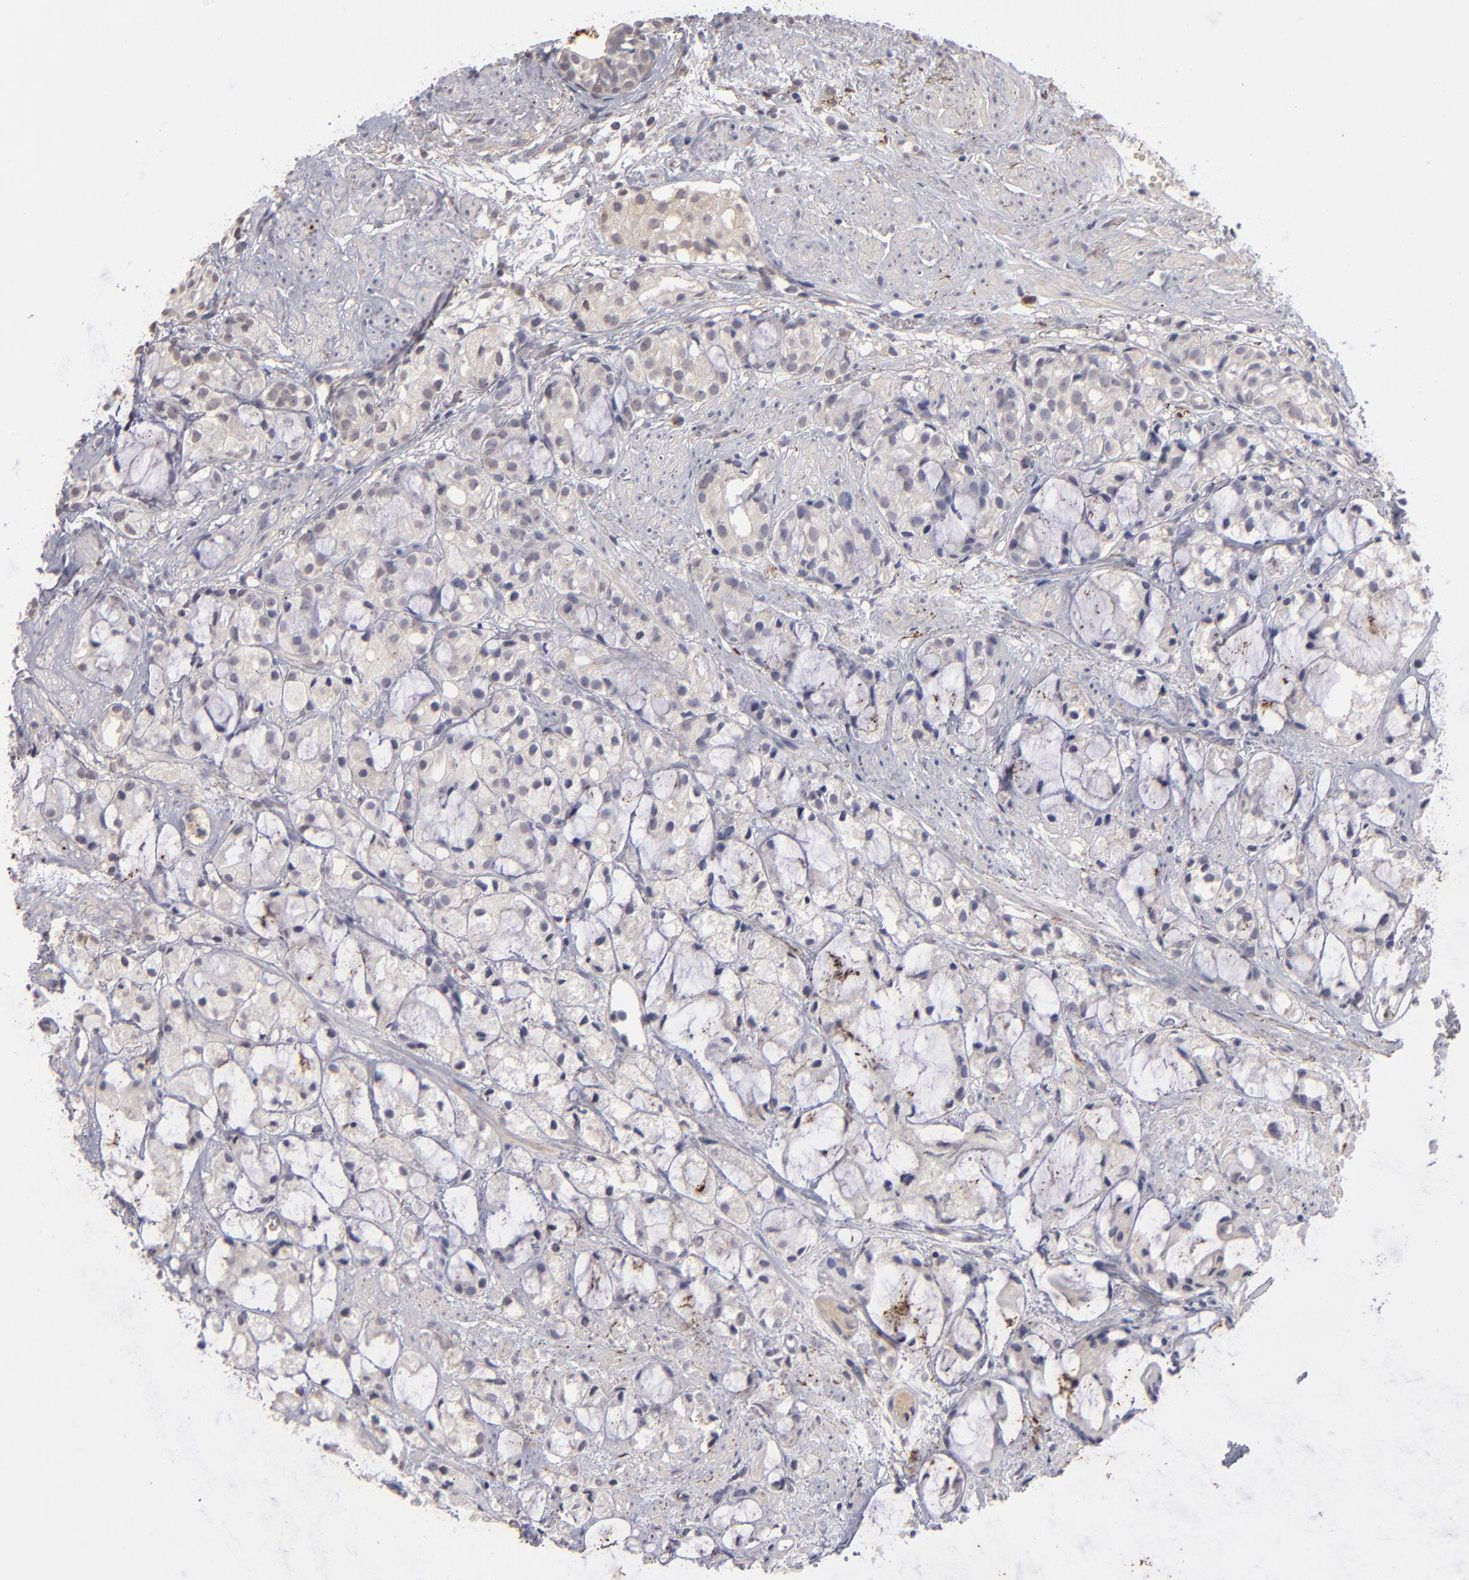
{"staining": {"intensity": "weak", "quantity": "<25%", "location": "cytoplasmic/membranous"}, "tissue": "prostate cancer", "cell_type": "Tumor cells", "image_type": "cancer", "snomed": [{"axis": "morphology", "description": "Adenocarcinoma, High grade"}, {"axis": "topography", "description": "Prostate"}], "caption": "This is a photomicrograph of immunohistochemistry (IHC) staining of high-grade adenocarcinoma (prostate), which shows no staining in tumor cells.", "gene": "GPM6B", "patient": {"sex": "male", "age": 85}}